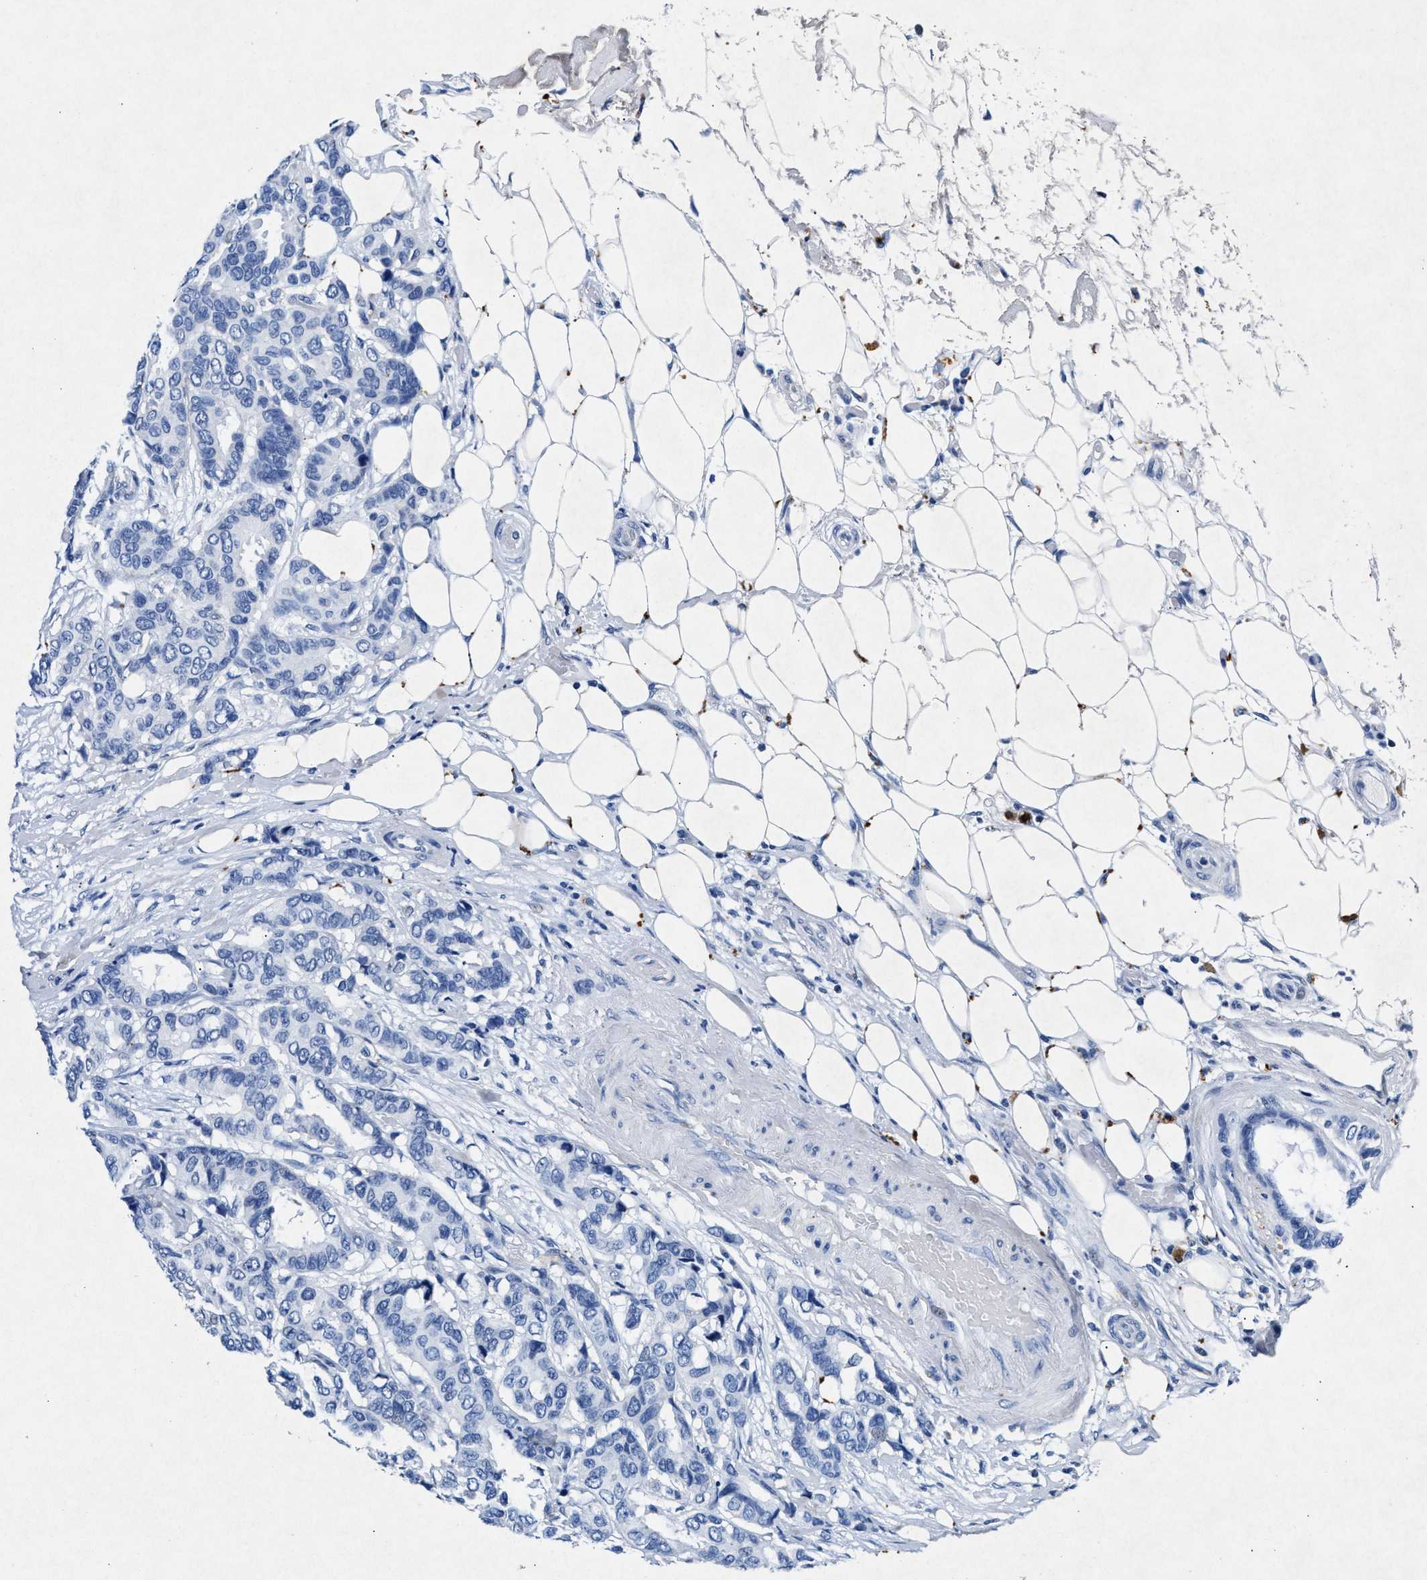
{"staining": {"intensity": "negative", "quantity": "none", "location": "none"}, "tissue": "breast cancer", "cell_type": "Tumor cells", "image_type": "cancer", "snomed": [{"axis": "morphology", "description": "Duct carcinoma"}, {"axis": "topography", "description": "Breast"}], "caption": "High magnification brightfield microscopy of breast cancer stained with DAB (3,3'-diaminobenzidine) (brown) and counterstained with hematoxylin (blue): tumor cells show no significant staining. (DAB immunohistochemistry (IHC) with hematoxylin counter stain).", "gene": "MAP6", "patient": {"sex": "female", "age": 87}}